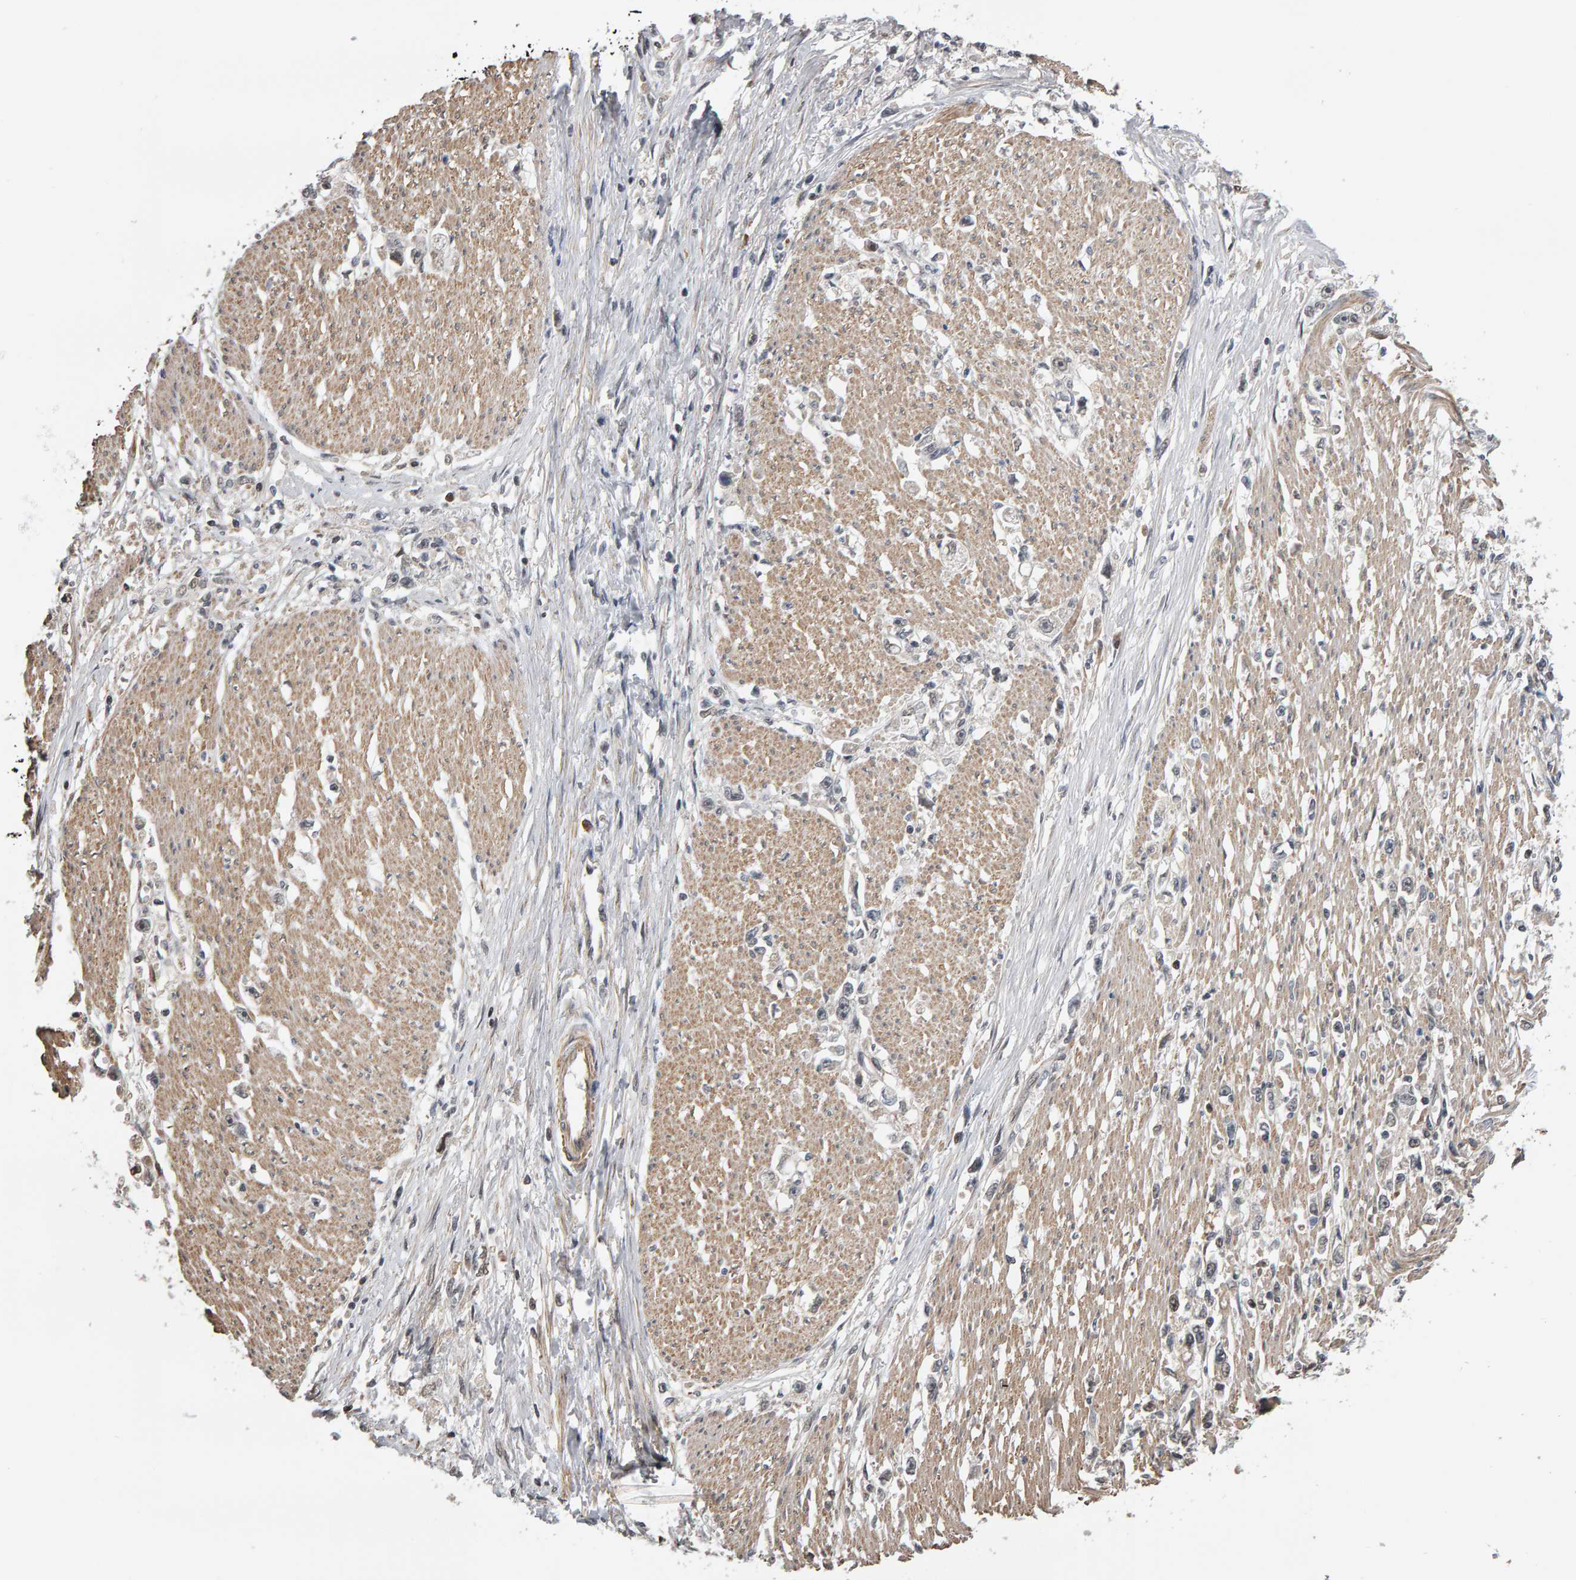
{"staining": {"intensity": "negative", "quantity": "none", "location": "none"}, "tissue": "stomach cancer", "cell_type": "Tumor cells", "image_type": "cancer", "snomed": [{"axis": "morphology", "description": "Adenocarcinoma, NOS"}, {"axis": "topography", "description": "Stomach"}], "caption": "DAB (3,3'-diaminobenzidine) immunohistochemical staining of stomach adenocarcinoma exhibits no significant staining in tumor cells.", "gene": "COASY", "patient": {"sex": "female", "age": 59}}